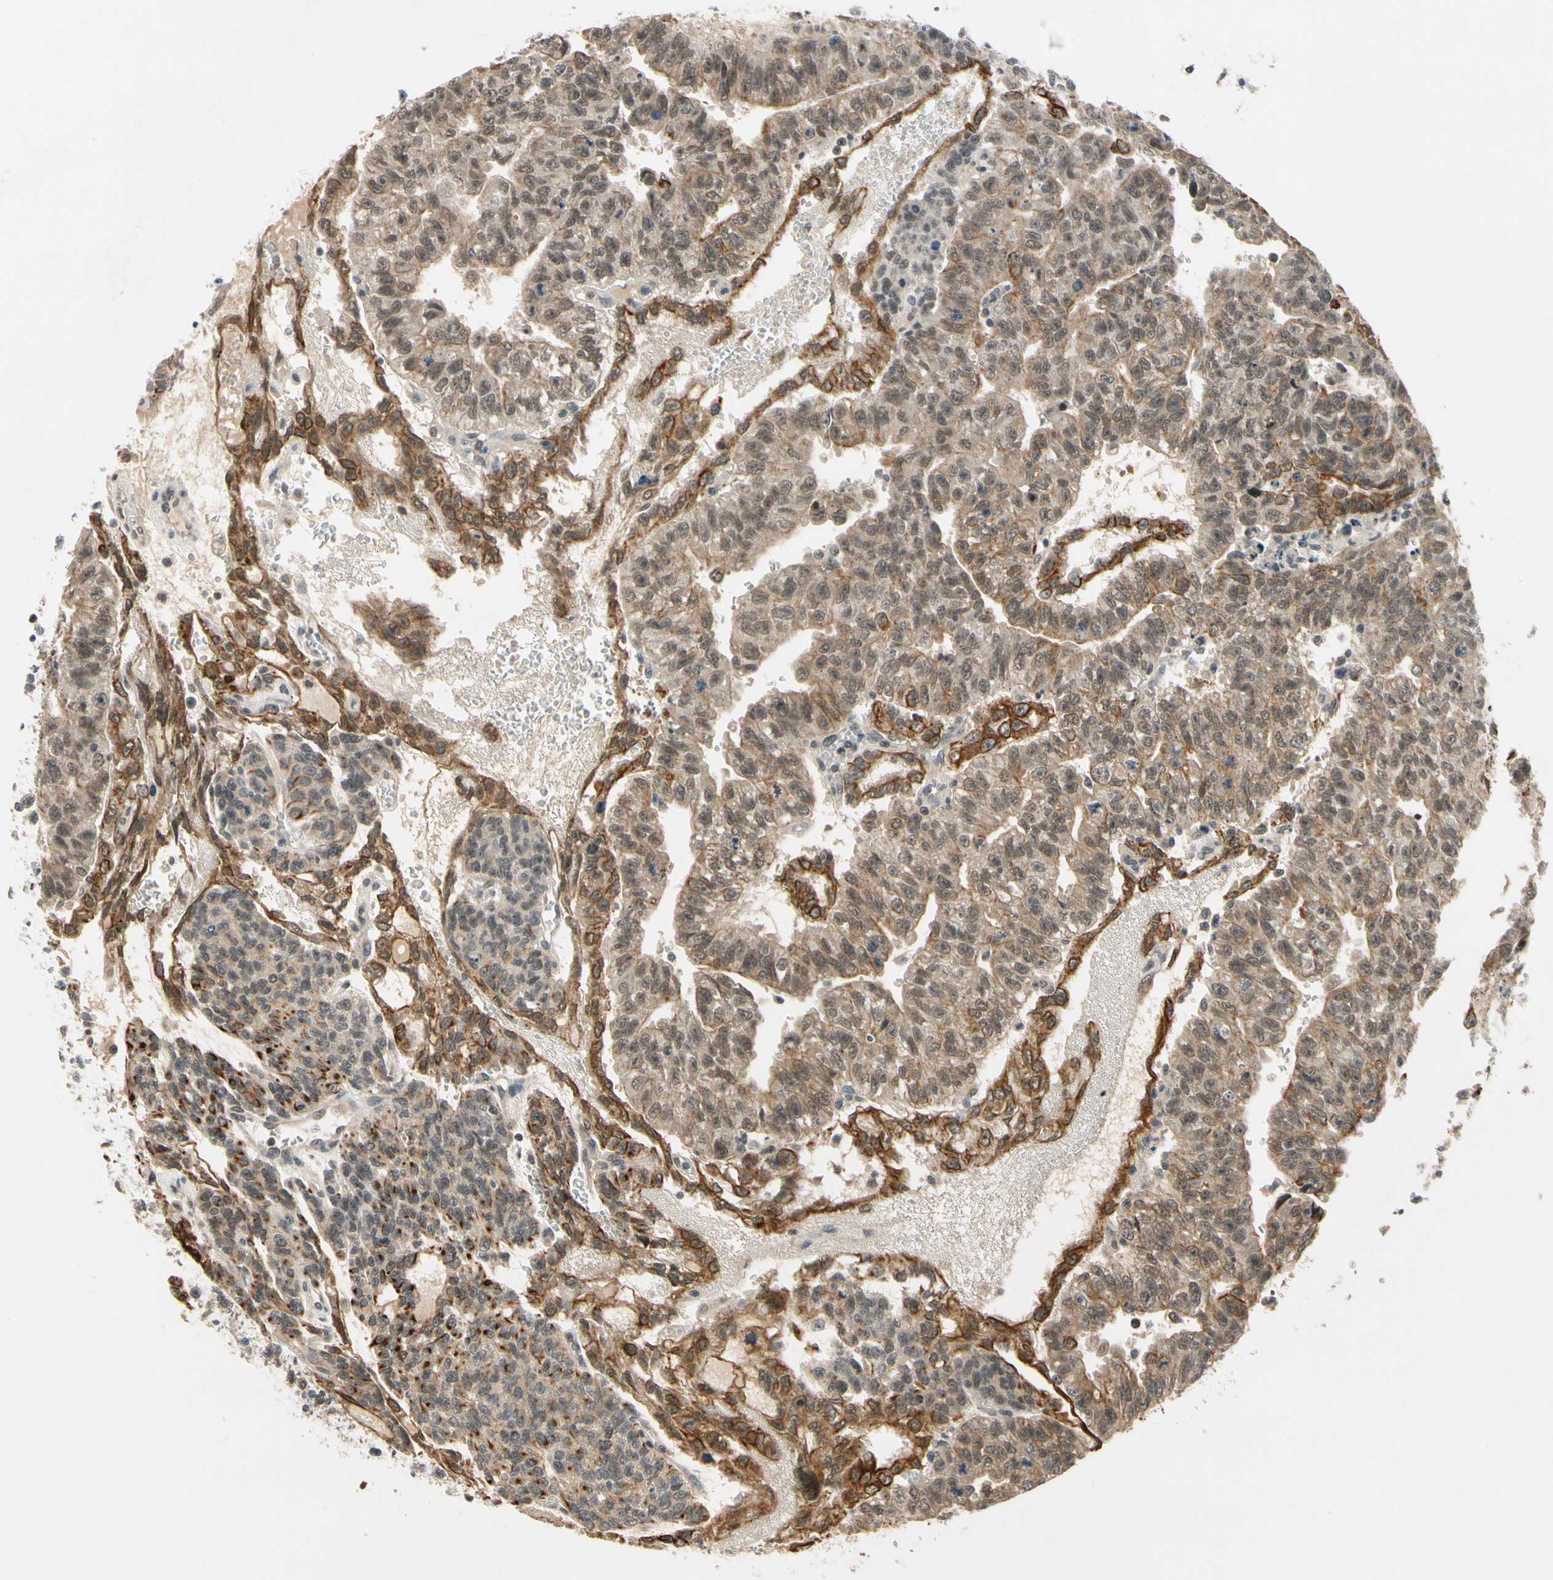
{"staining": {"intensity": "moderate", "quantity": ">75%", "location": "cytoplasmic/membranous,nuclear"}, "tissue": "testis cancer", "cell_type": "Tumor cells", "image_type": "cancer", "snomed": [{"axis": "morphology", "description": "Seminoma, NOS"}, {"axis": "morphology", "description": "Carcinoma, Embryonal, NOS"}, {"axis": "topography", "description": "Testis"}], "caption": "Immunohistochemical staining of human embryonal carcinoma (testis) demonstrates medium levels of moderate cytoplasmic/membranous and nuclear staining in about >75% of tumor cells.", "gene": "TAF12", "patient": {"sex": "male", "age": 52}}